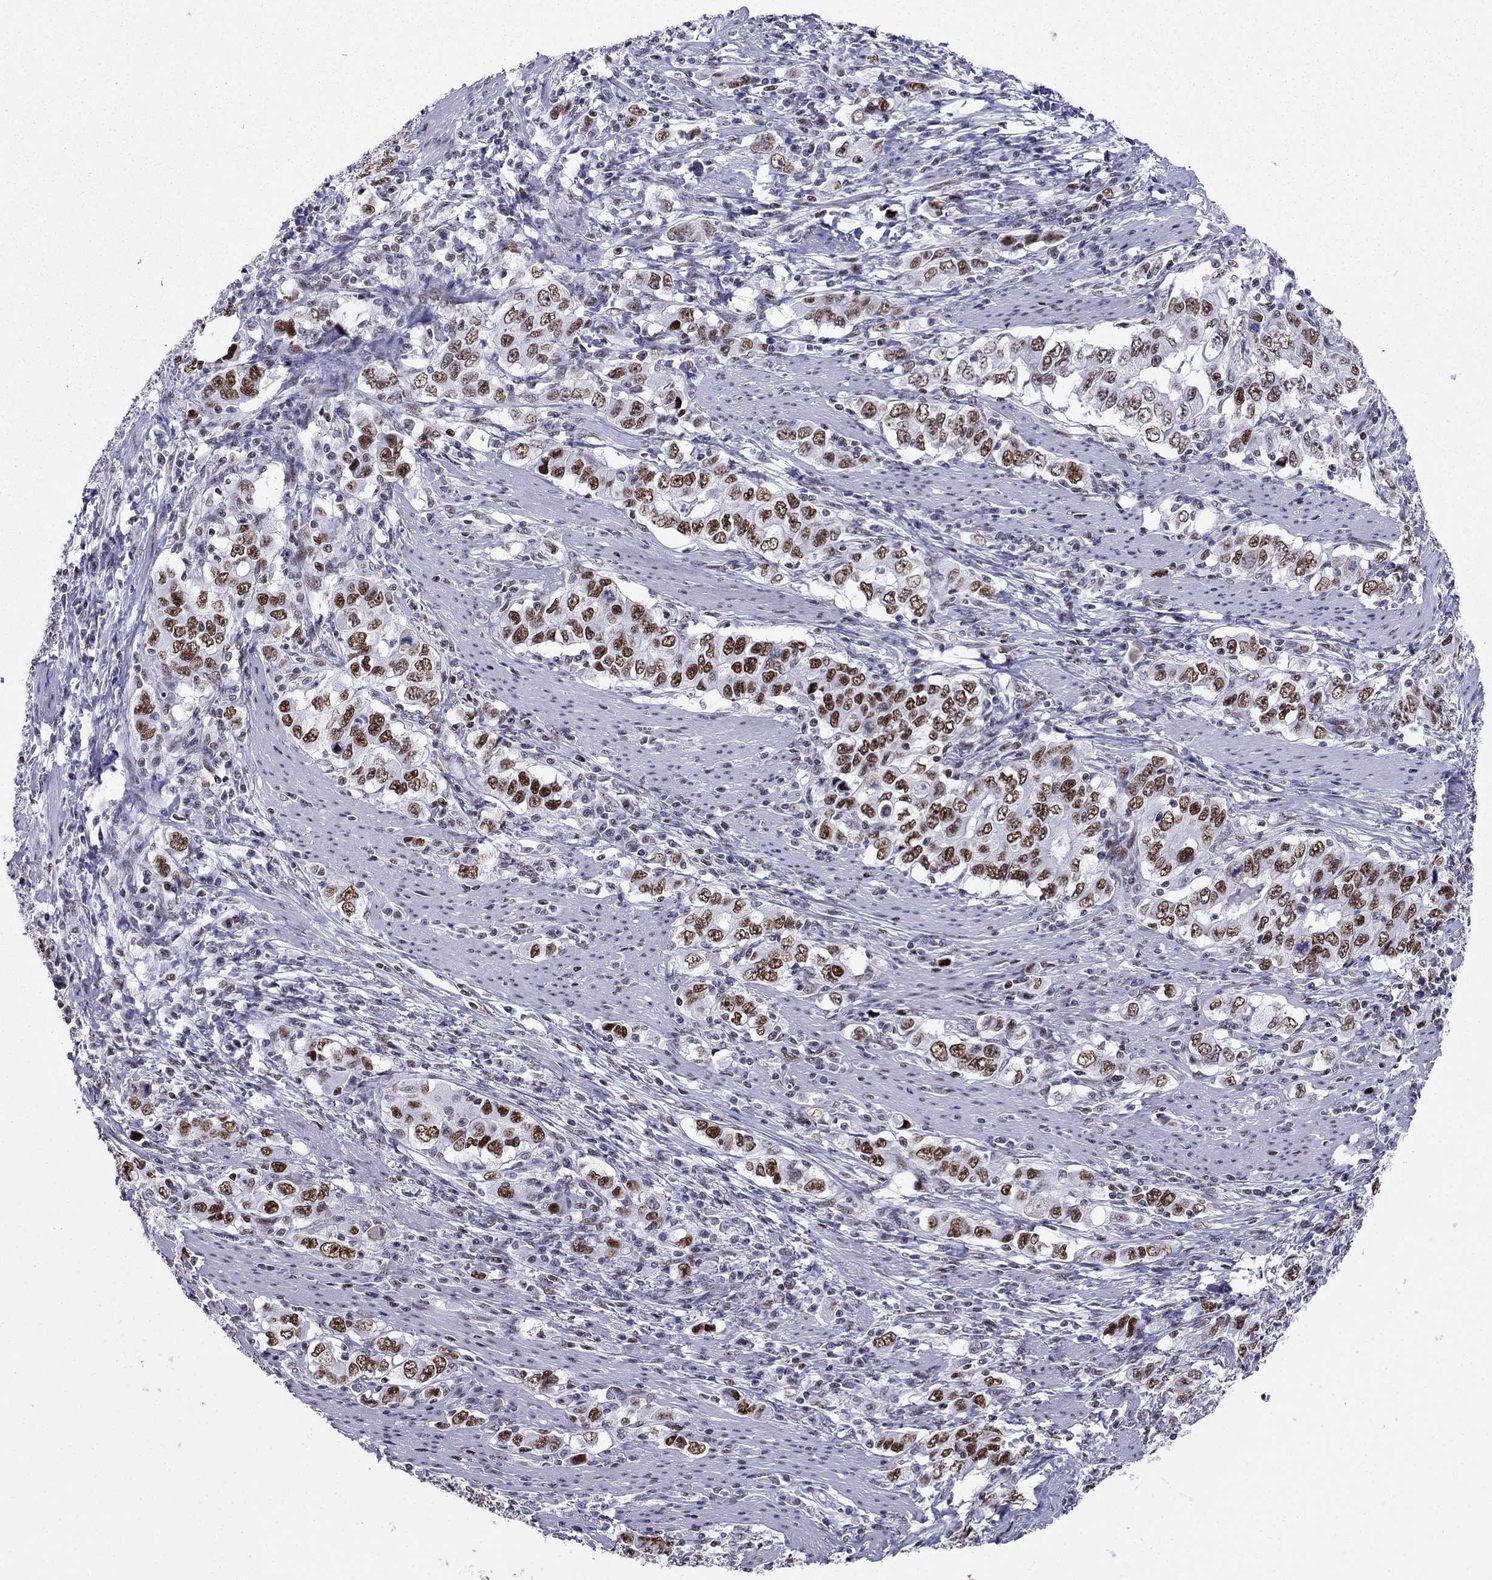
{"staining": {"intensity": "strong", "quantity": ">75%", "location": "nuclear"}, "tissue": "stomach cancer", "cell_type": "Tumor cells", "image_type": "cancer", "snomed": [{"axis": "morphology", "description": "Adenocarcinoma, NOS"}, {"axis": "topography", "description": "Stomach, lower"}], "caption": "Brown immunohistochemical staining in human adenocarcinoma (stomach) exhibits strong nuclear positivity in approximately >75% of tumor cells. Using DAB (3,3'-diaminobenzidine) (brown) and hematoxylin (blue) stains, captured at high magnification using brightfield microscopy.", "gene": "PPM1G", "patient": {"sex": "female", "age": 72}}